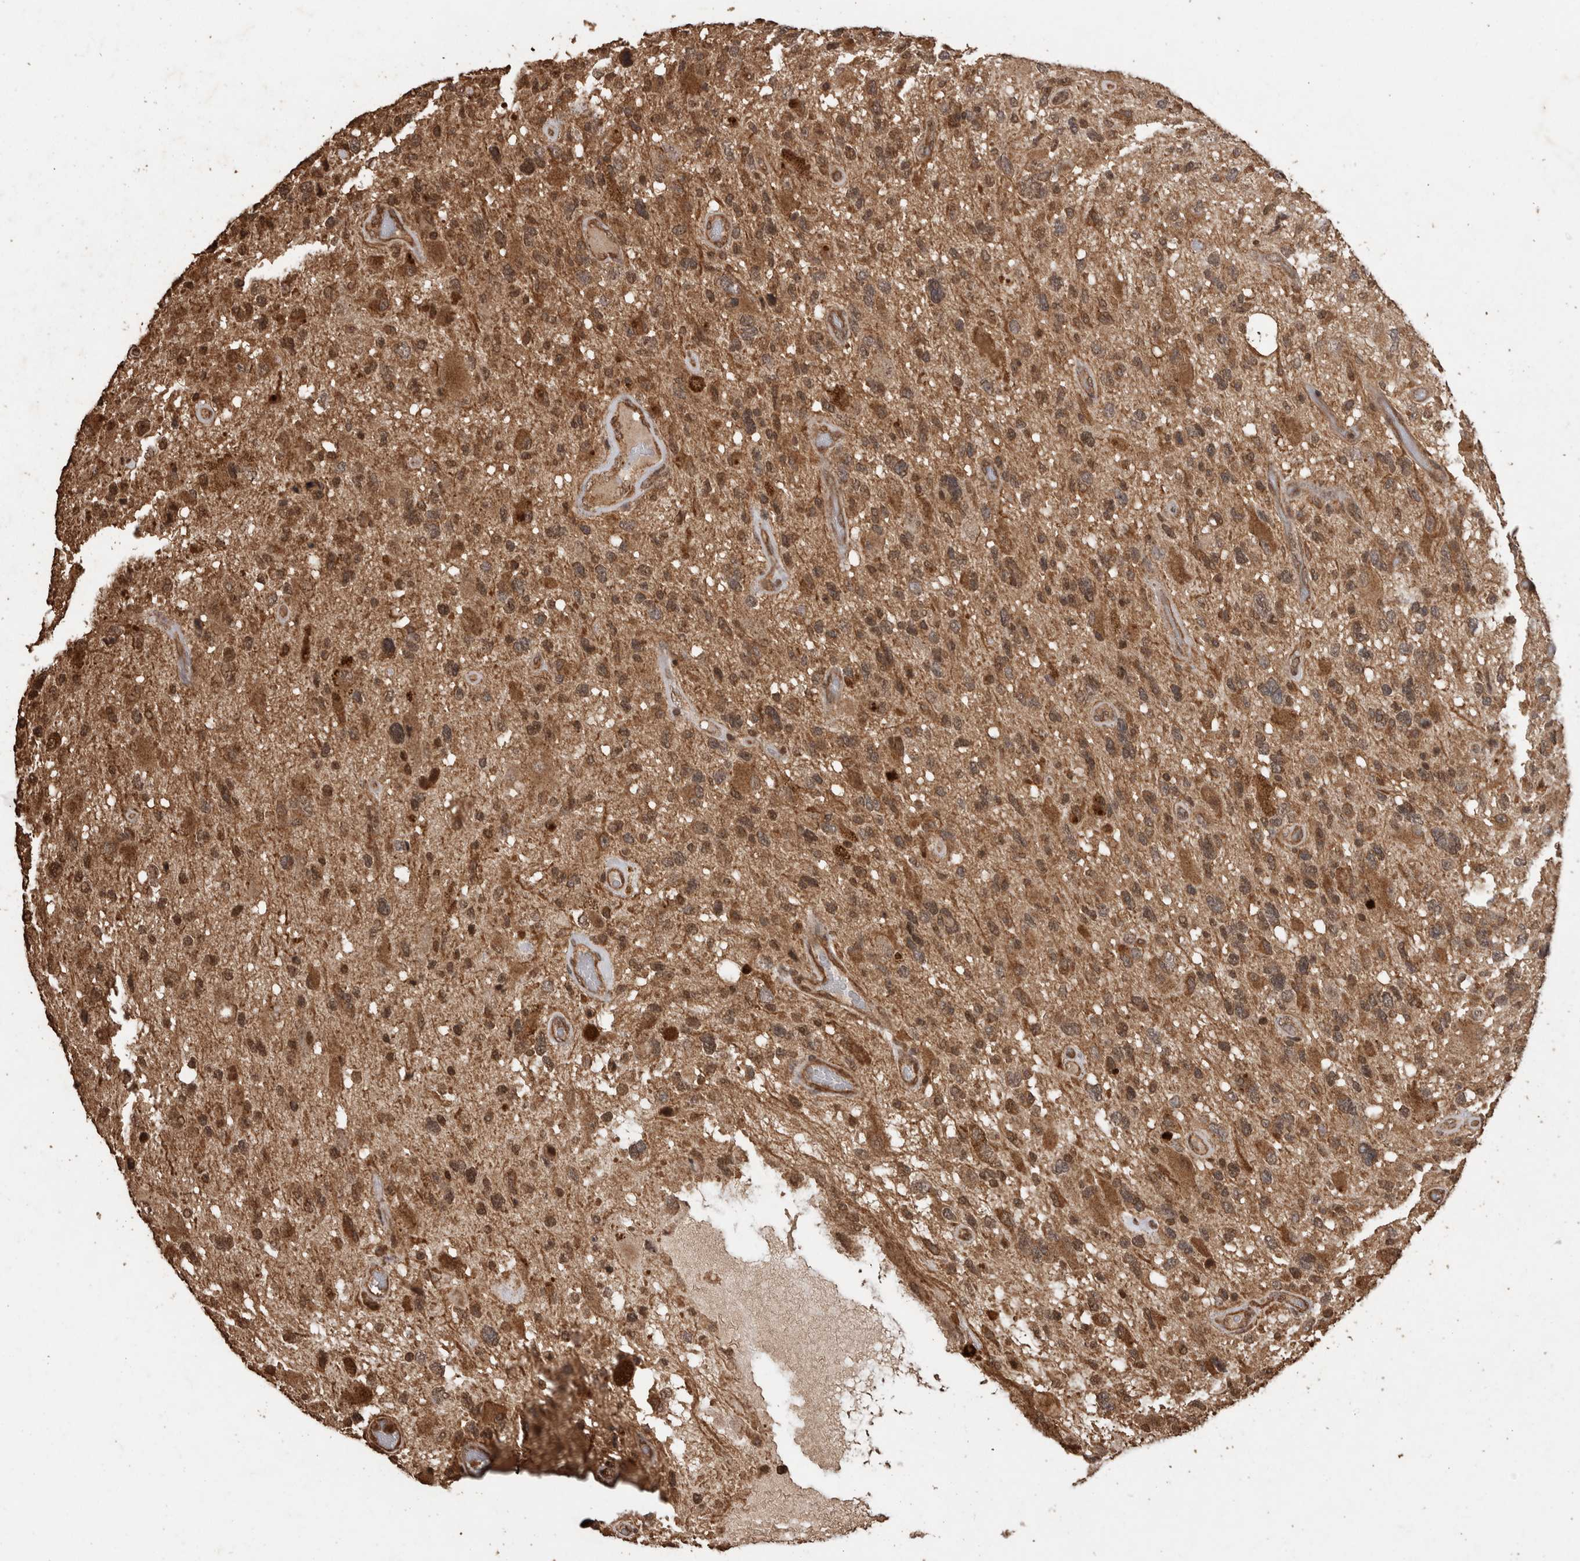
{"staining": {"intensity": "strong", "quantity": ">75%", "location": "cytoplasmic/membranous"}, "tissue": "glioma", "cell_type": "Tumor cells", "image_type": "cancer", "snomed": [{"axis": "morphology", "description": "Glioma, malignant, High grade"}, {"axis": "topography", "description": "Brain"}], "caption": "Protein staining of glioma tissue demonstrates strong cytoplasmic/membranous expression in approximately >75% of tumor cells.", "gene": "PINK1", "patient": {"sex": "male", "age": 33}}